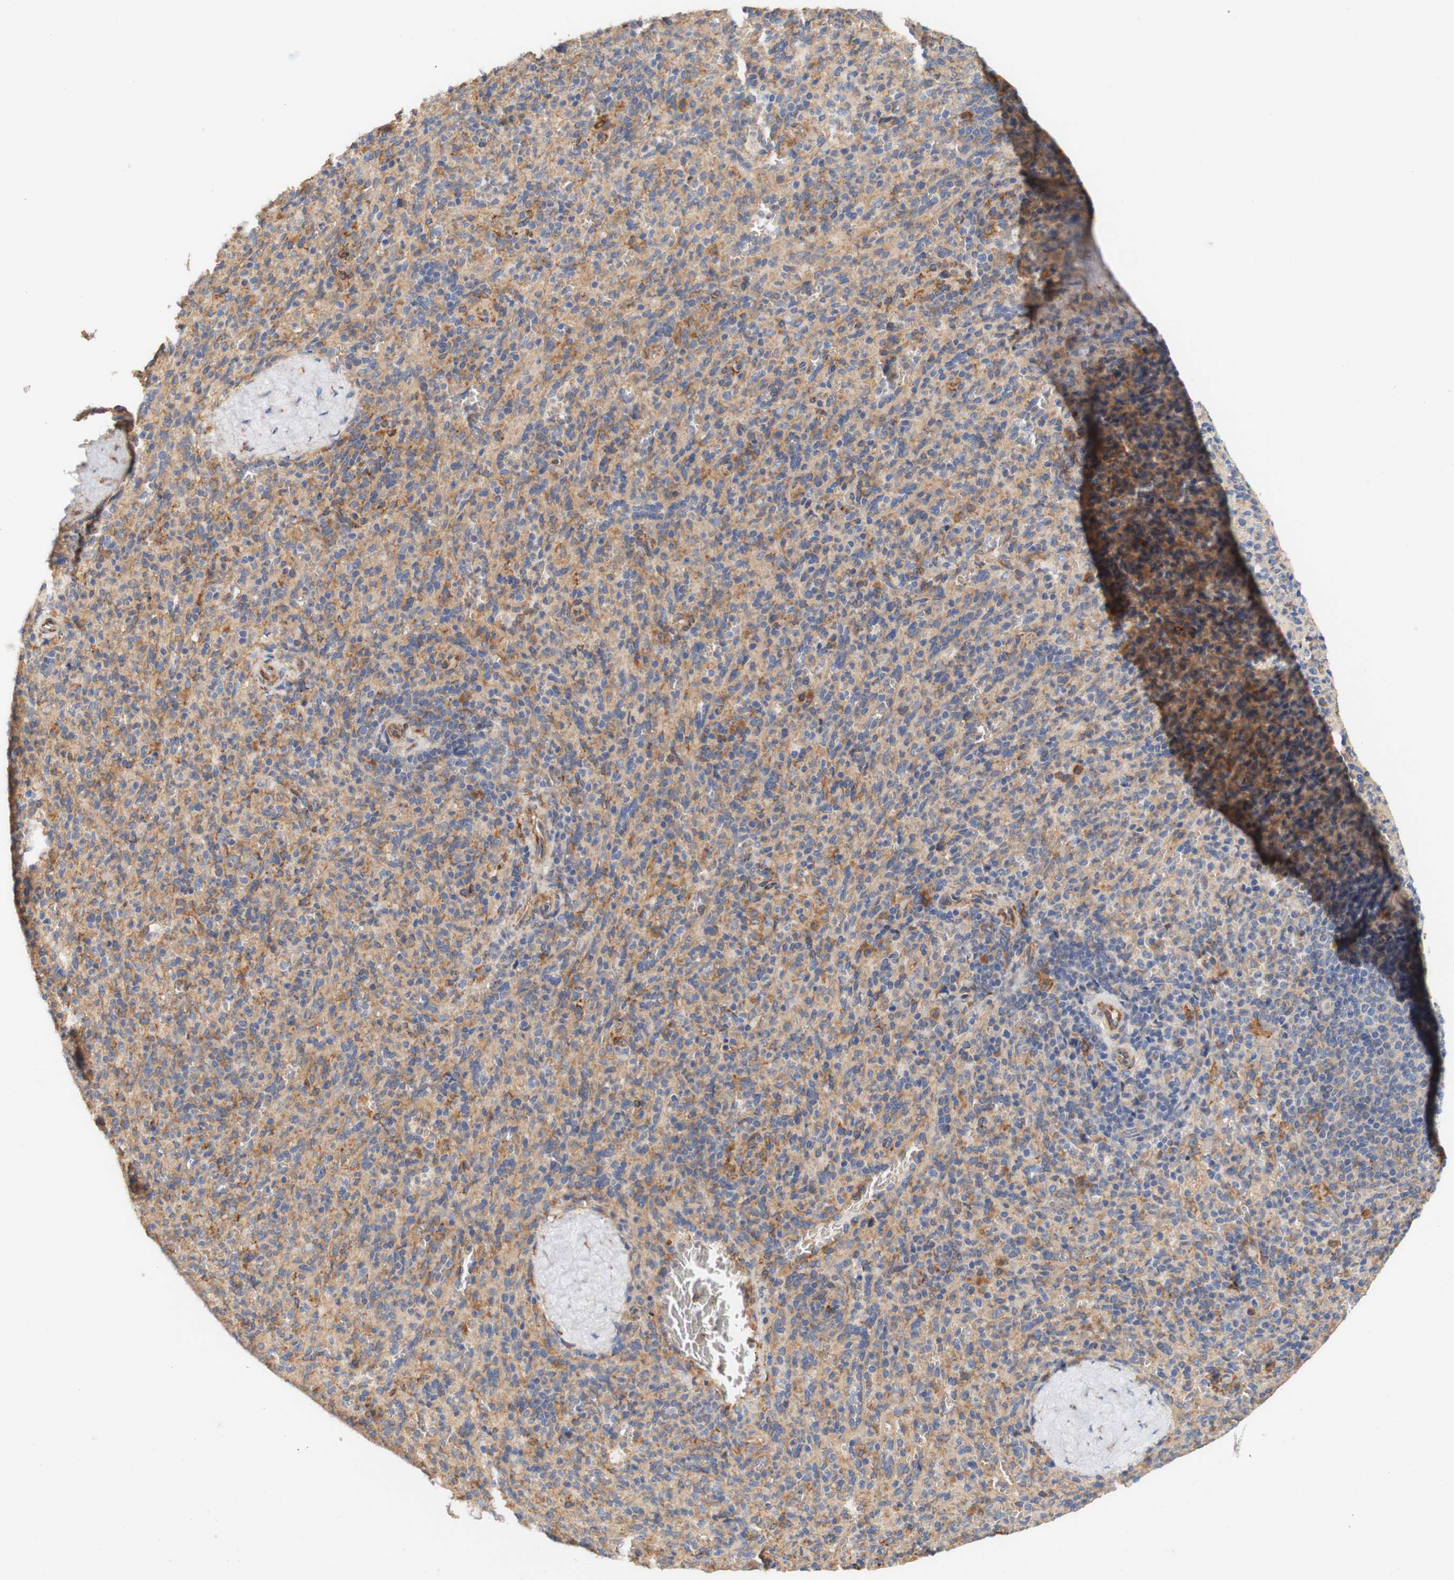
{"staining": {"intensity": "moderate", "quantity": ">75%", "location": "cytoplasmic/membranous"}, "tissue": "spleen", "cell_type": "Cells in red pulp", "image_type": "normal", "snomed": [{"axis": "morphology", "description": "Normal tissue, NOS"}, {"axis": "topography", "description": "Spleen"}], "caption": "An immunohistochemistry micrograph of unremarkable tissue is shown. Protein staining in brown shows moderate cytoplasmic/membranous positivity in spleen within cells in red pulp.", "gene": "EIF2AK4", "patient": {"sex": "male", "age": 36}}